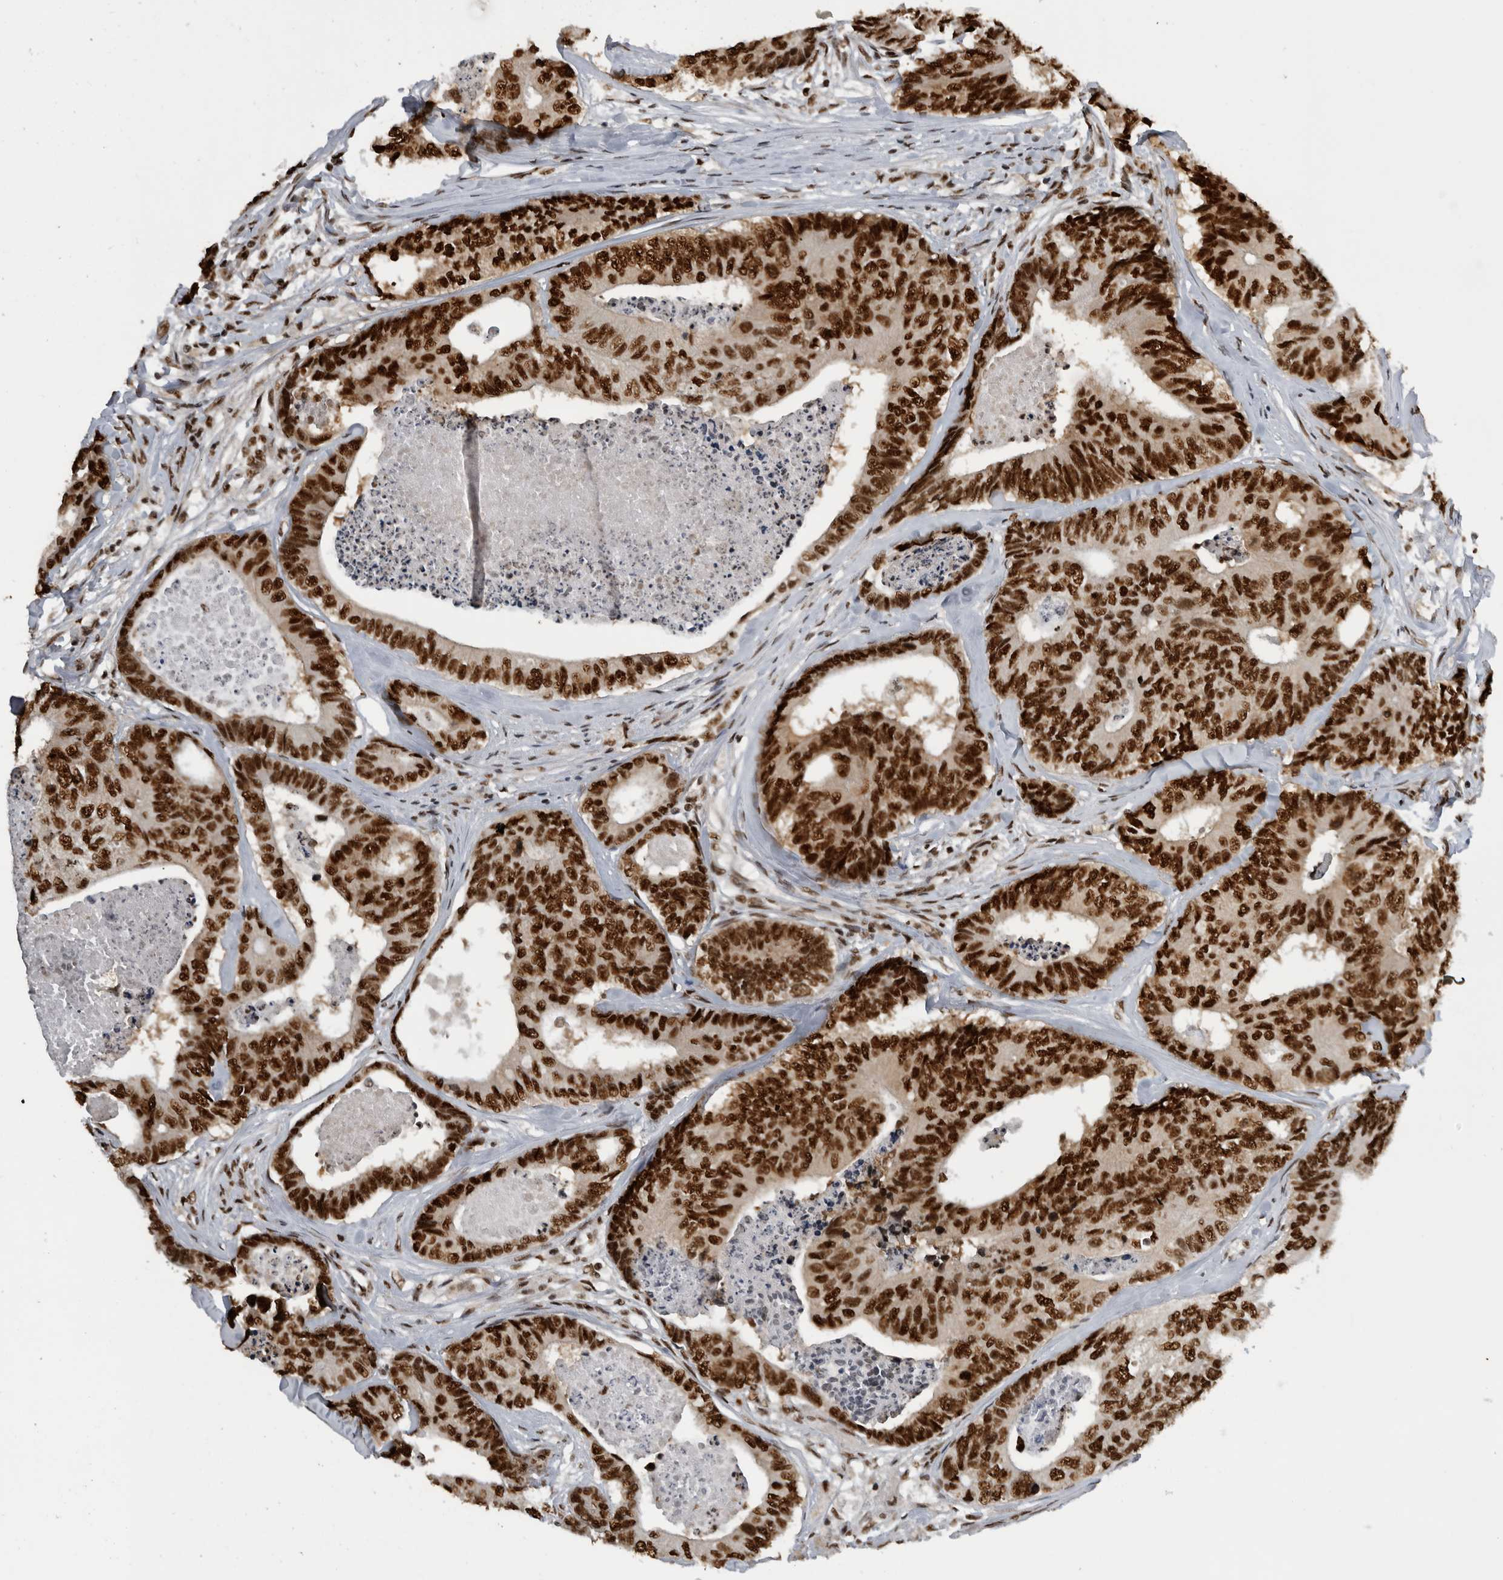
{"staining": {"intensity": "strong", "quantity": ">75%", "location": "nuclear"}, "tissue": "colorectal cancer", "cell_type": "Tumor cells", "image_type": "cancer", "snomed": [{"axis": "morphology", "description": "Adenocarcinoma, NOS"}, {"axis": "topography", "description": "Colon"}], "caption": "Human colorectal cancer stained with a protein marker displays strong staining in tumor cells.", "gene": "ZSCAN2", "patient": {"sex": "female", "age": 67}}